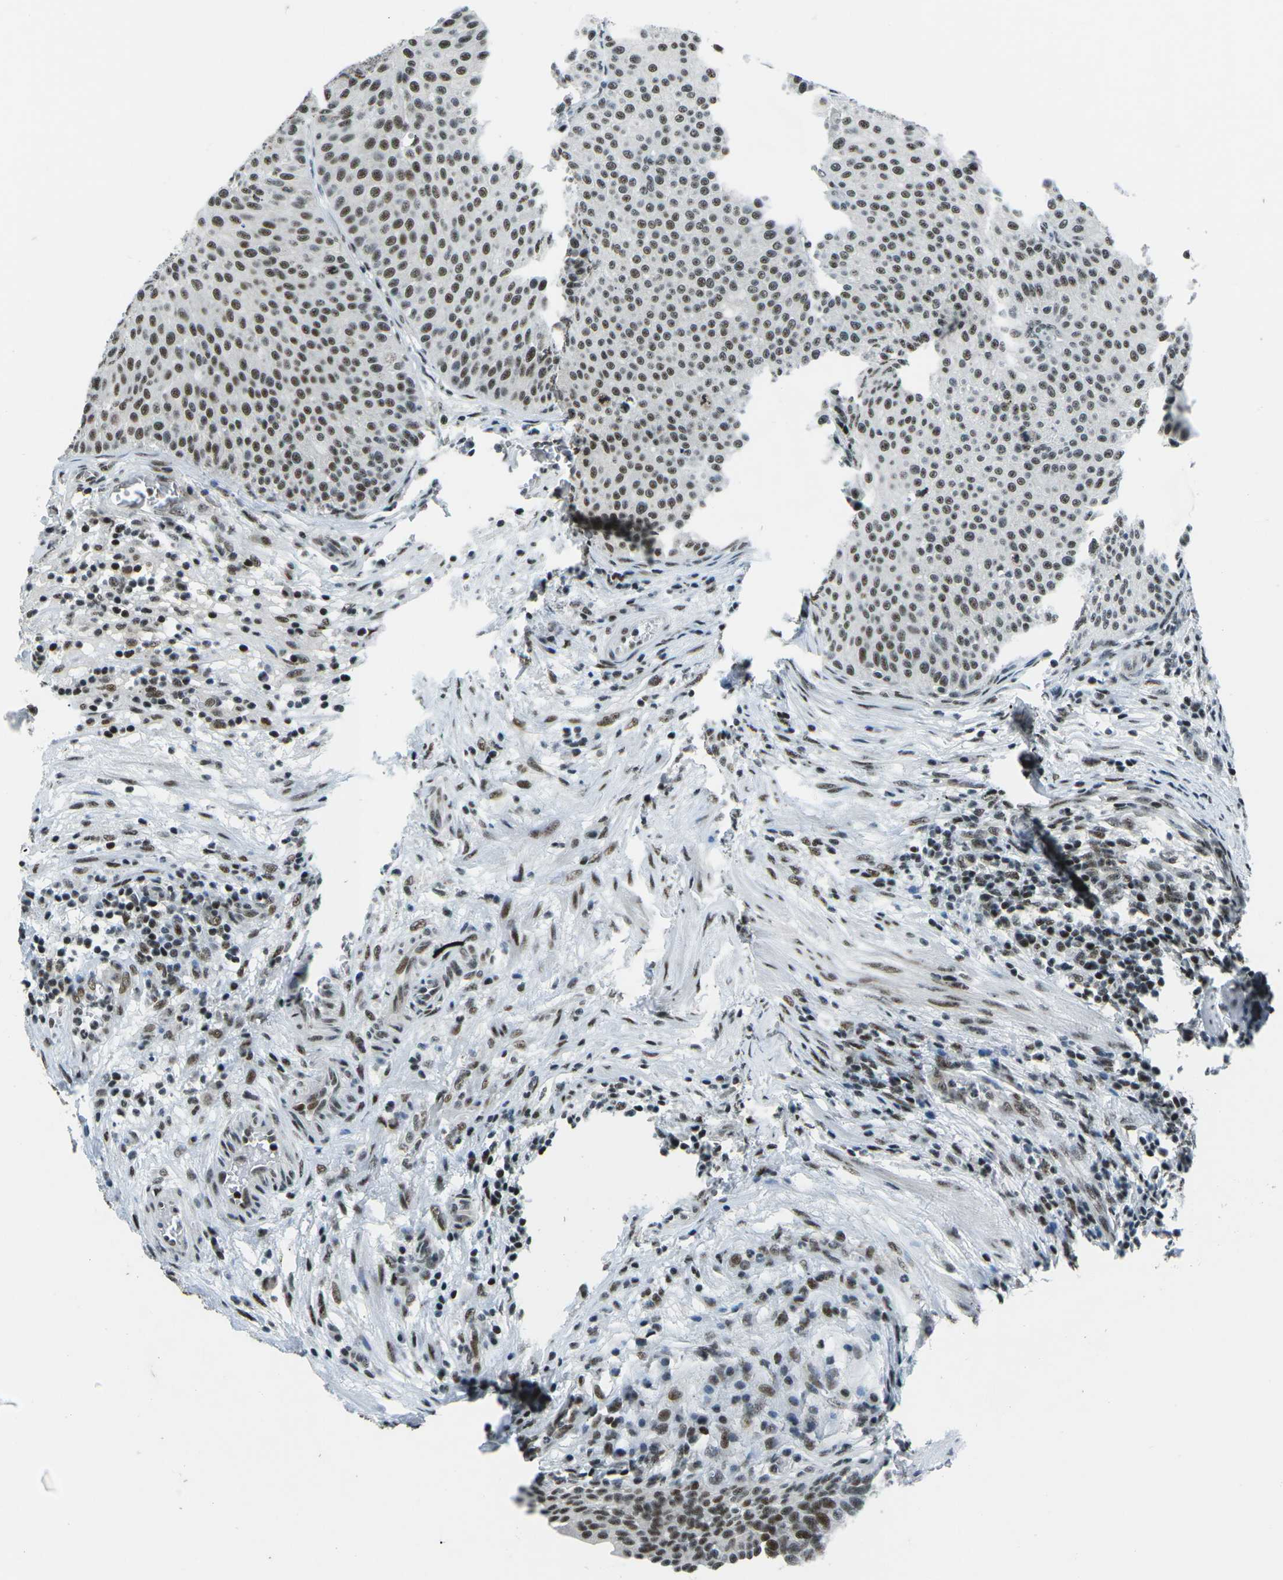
{"staining": {"intensity": "moderate", "quantity": ">75%", "location": "nuclear"}, "tissue": "urothelial cancer", "cell_type": "Tumor cells", "image_type": "cancer", "snomed": [{"axis": "morphology", "description": "Urothelial carcinoma, Low grade"}, {"axis": "topography", "description": "Smooth muscle"}, {"axis": "topography", "description": "Urinary bladder"}], "caption": "Human low-grade urothelial carcinoma stained with a brown dye demonstrates moderate nuclear positive staining in approximately >75% of tumor cells.", "gene": "RBL2", "patient": {"sex": "male", "age": 60}}